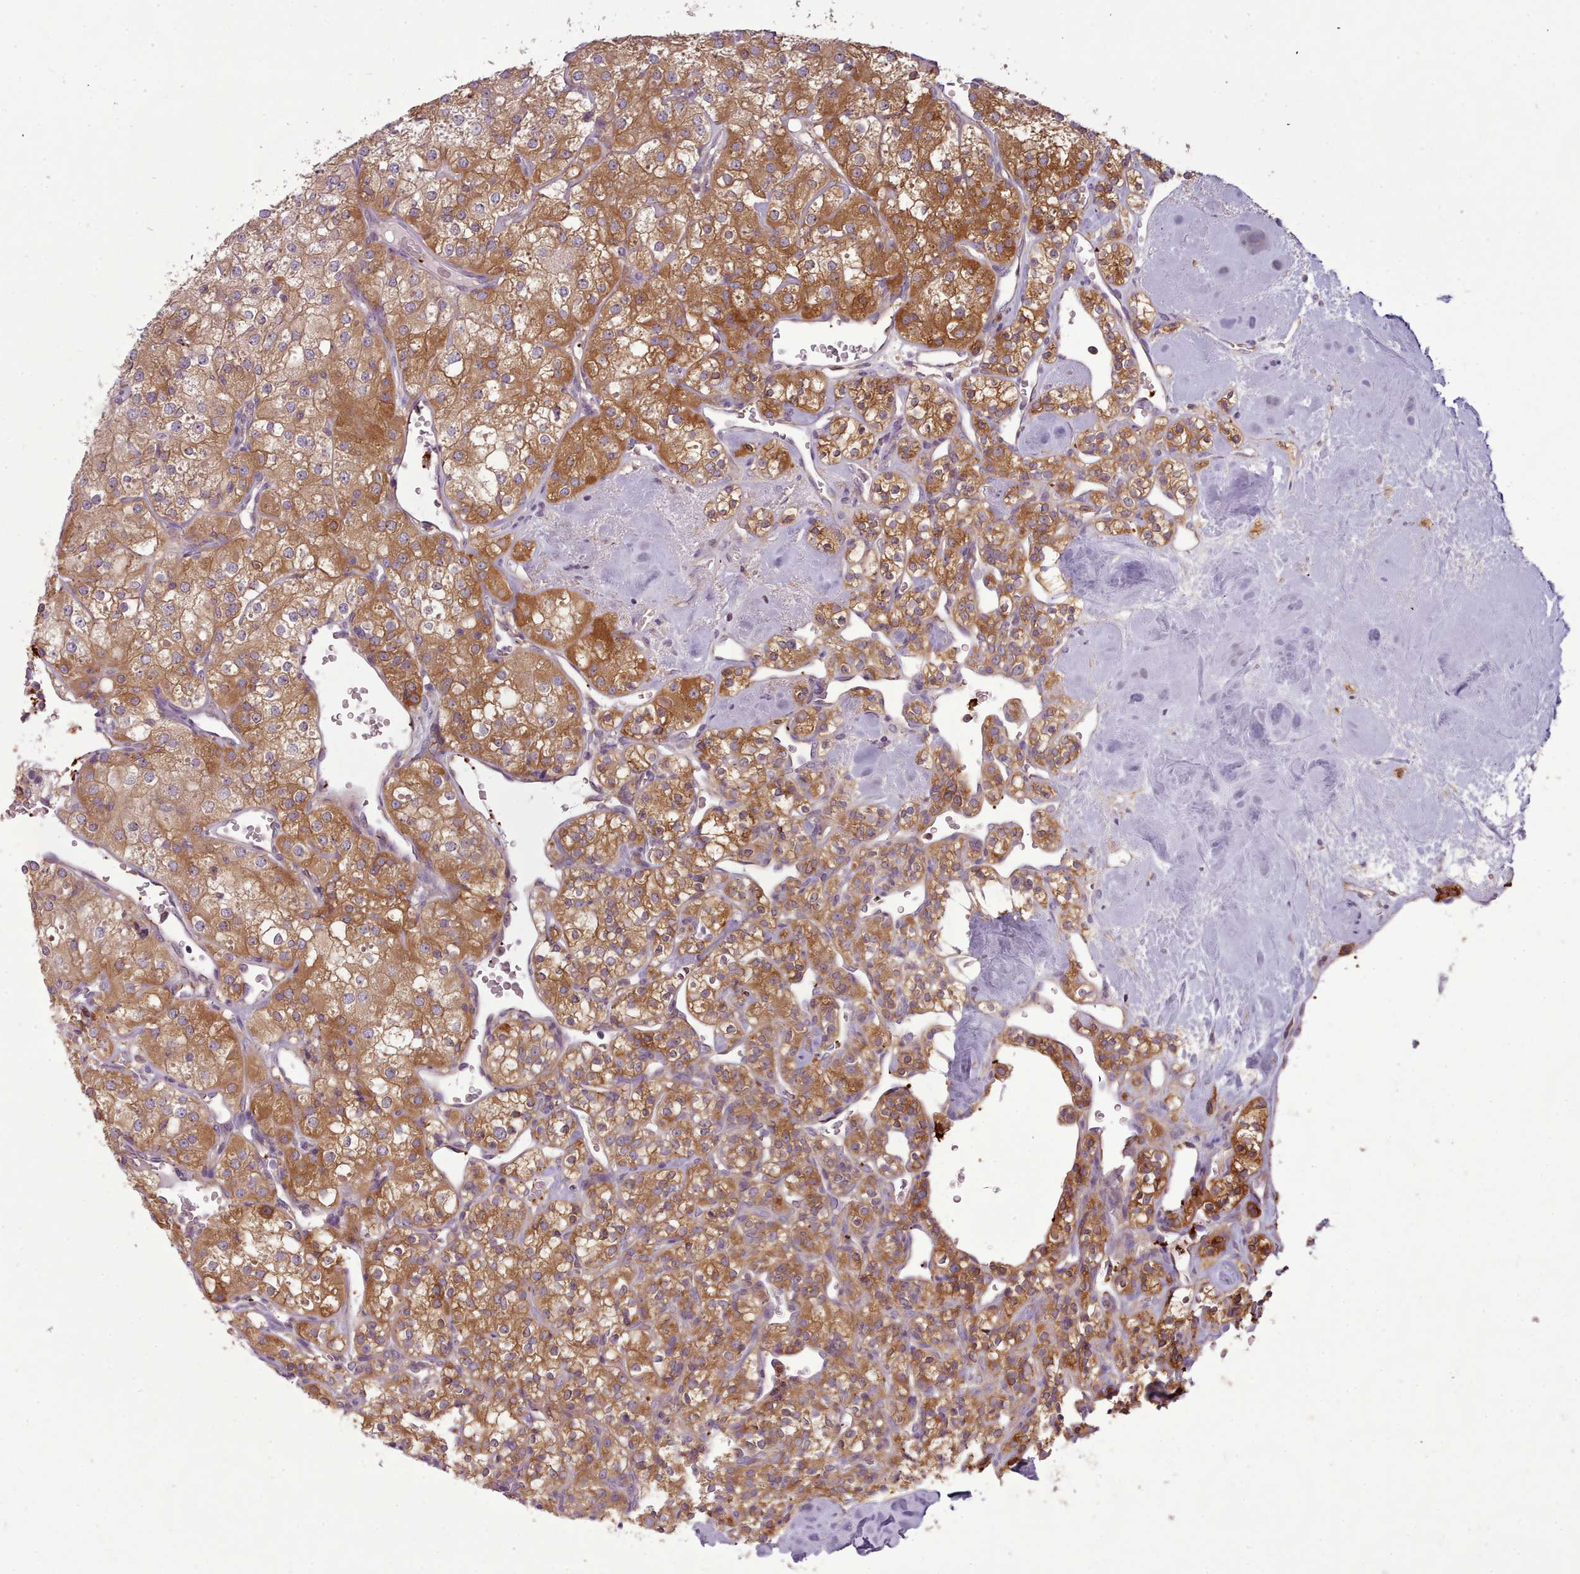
{"staining": {"intensity": "strong", "quantity": ">75%", "location": "cytoplasmic/membranous"}, "tissue": "renal cancer", "cell_type": "Tumor cells", "image_type": "cancer", "snomed": [{"axis": "morphology", "description": "Adenocarcinoma, NOS"}, {"axis": "topography", "description": "Kidney"}], "caption": "Protein analysis of renal cancer tissue exhibits strong cytoplasmic/membranous staining in approximately >75% of tumor cells.", "gene": "NDST2", "patient": {"sex": "male", "age": 77}}